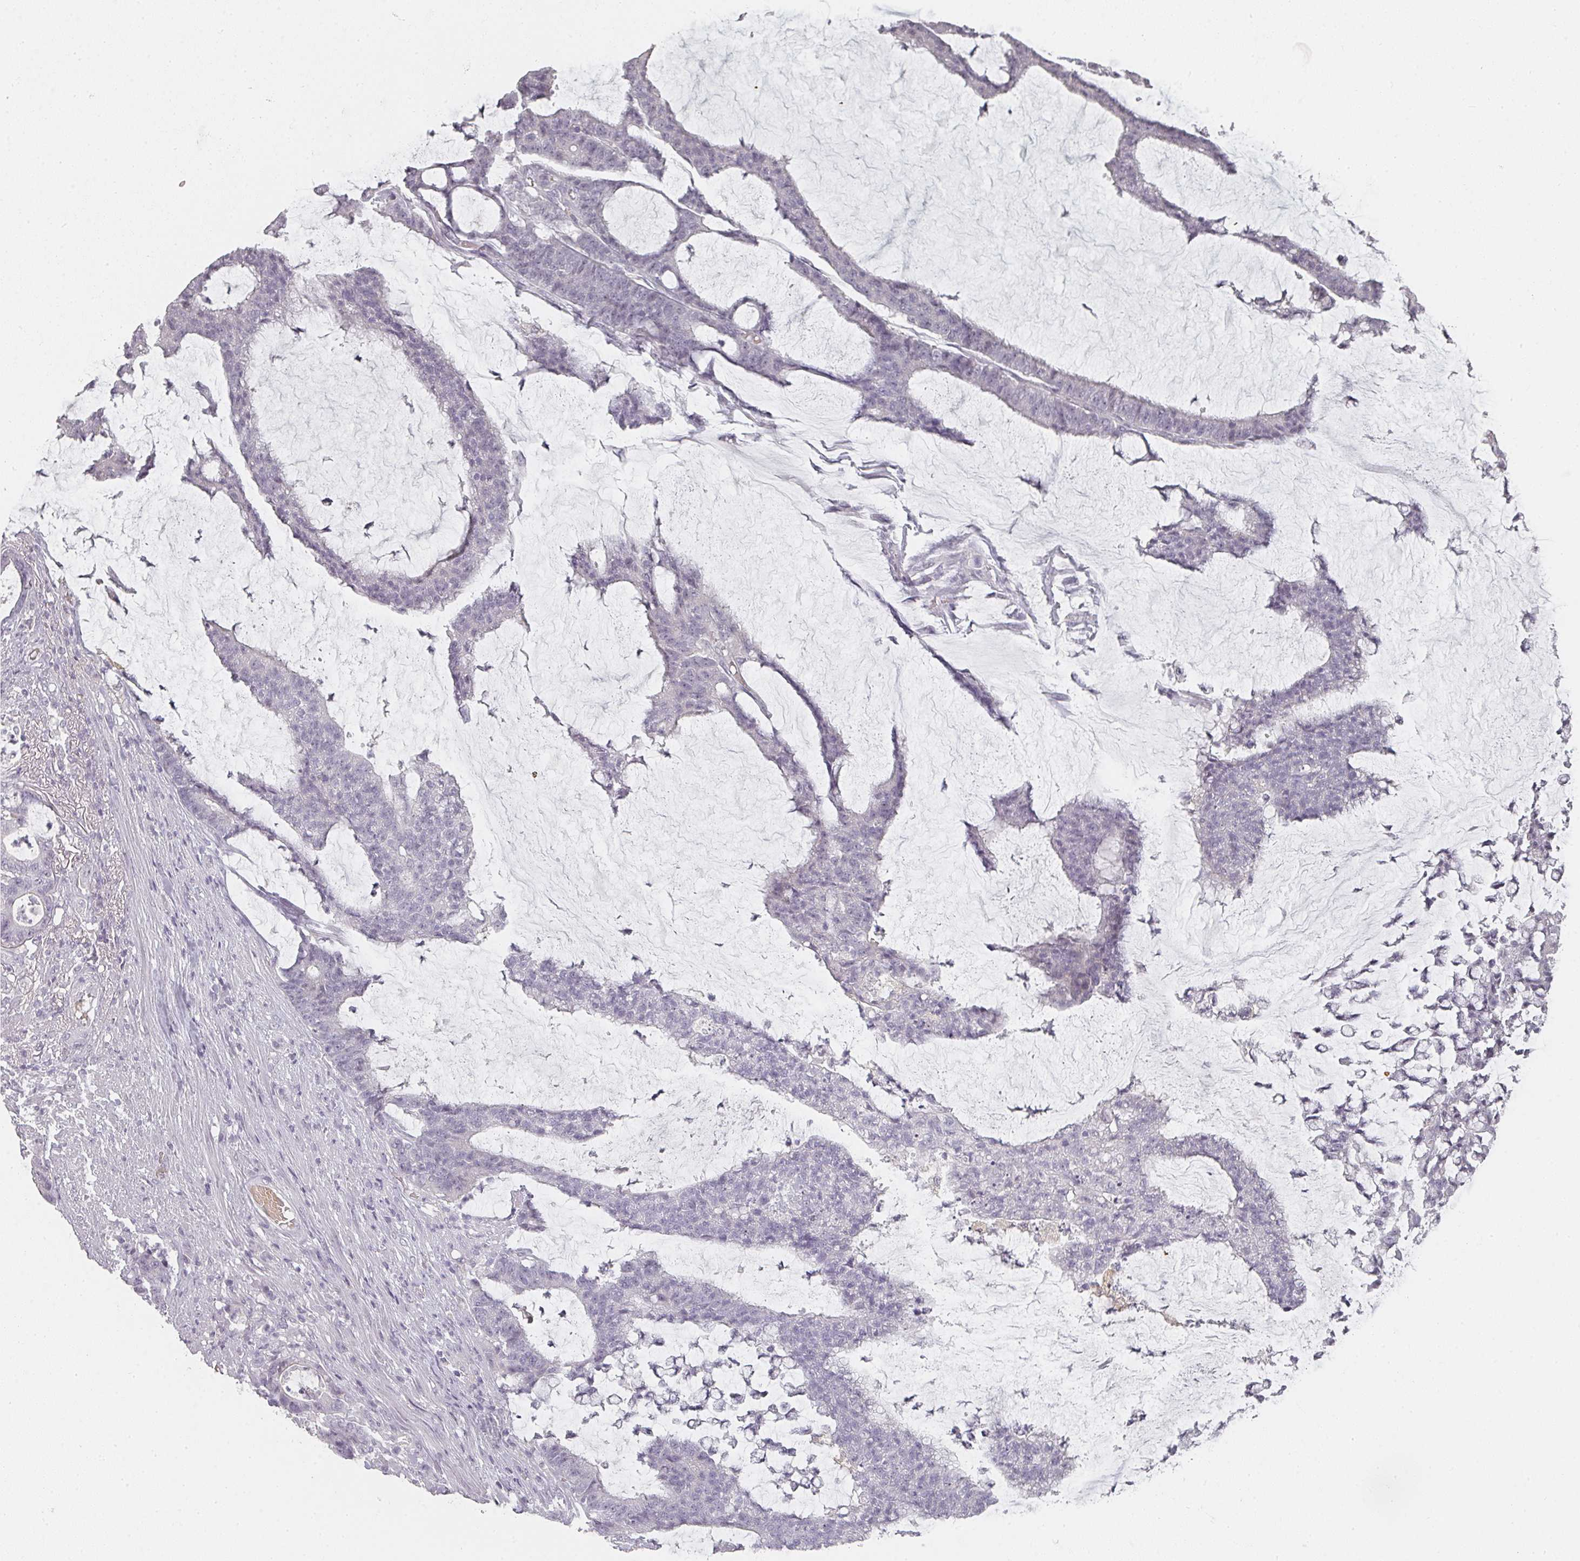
{"staining": {"intensity": "negative", "quantity": "none", "location": "none"}, "tissue": "colorectal cancer", "cell_type": "Tumor cells", "image_type": "cancer", "snomed": [{"axis": "morphology", "description": "Adenocarcinoma, NOS"}, {"axis": "topography", "description": "Colon"}], "caption": "The immunohistochemistry micrograph has no significant staining in tumor cells of colorectal cancer (adenocarcinoma) tissue. (IHC, brightfield microscopy, high magnification).", "gene": "SHISA2", "patient": {"sex": "female", "age": 84}}